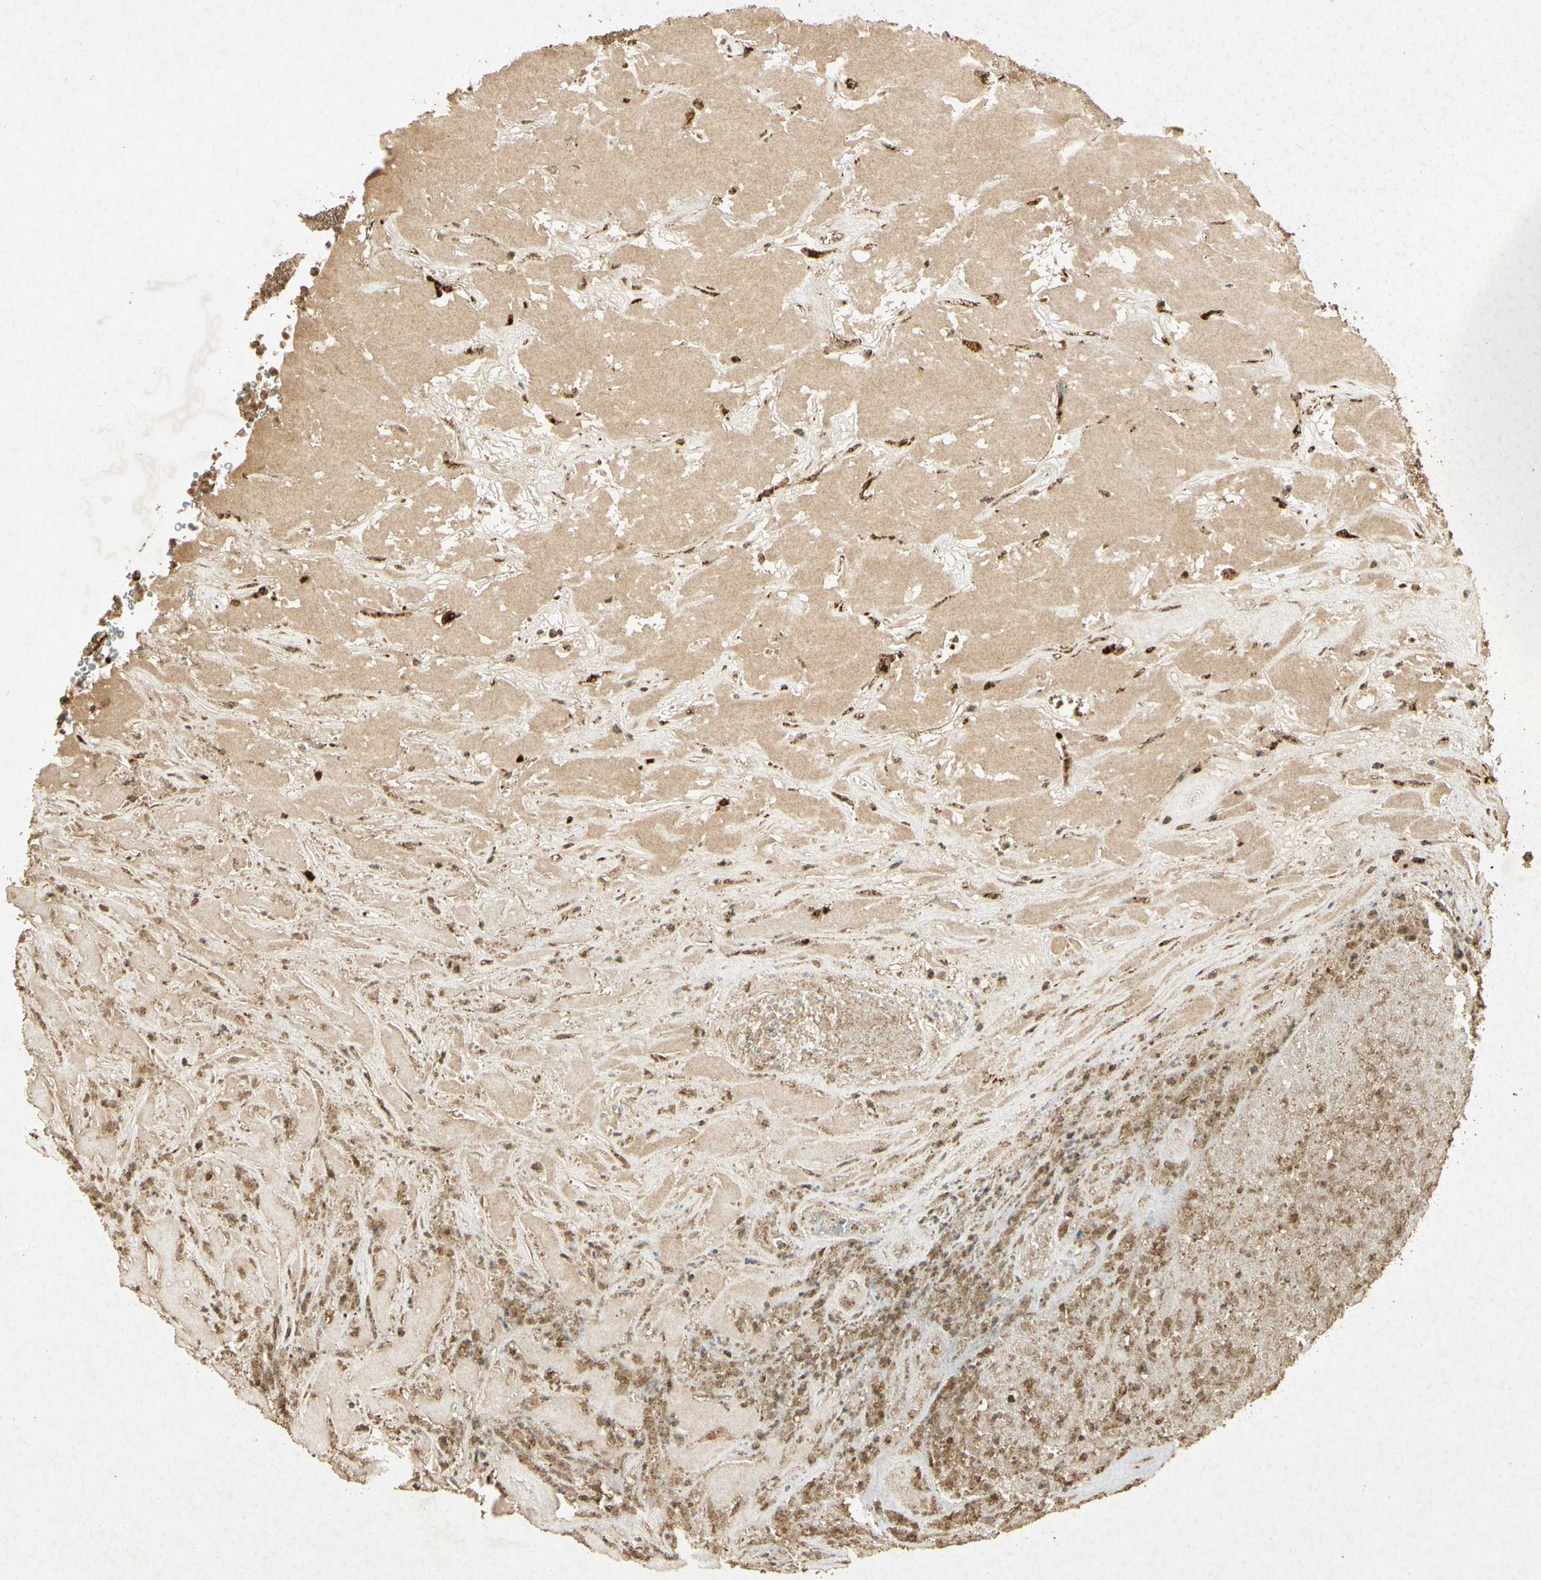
{"staining": {"intensity": "moderate", "quantity": ">75%", "location": "cytoplasmic/membranous"}, "tissue": "urothelial cancer", "cell_type": "Tumor cells", "image_type": "cancer", "snomed": [{"axis": "morphology", "description": "Urothelial carcinoma, High grade"}, {"axis": "topography", "description": "Urinary bladder"}], "caption": "High-magnification brightfield microscopy of urothelial cancer stained with DAB (3,3'-diaminobenzidine) (brown) and counterstained with hematoxylin (blue). tumor cells exhibit moderate cytoplasmic/membranous positivity is present in approximately>75% of cells.", "gene": "PRDX3", "patient": {"sex": "male", "age": 66}}